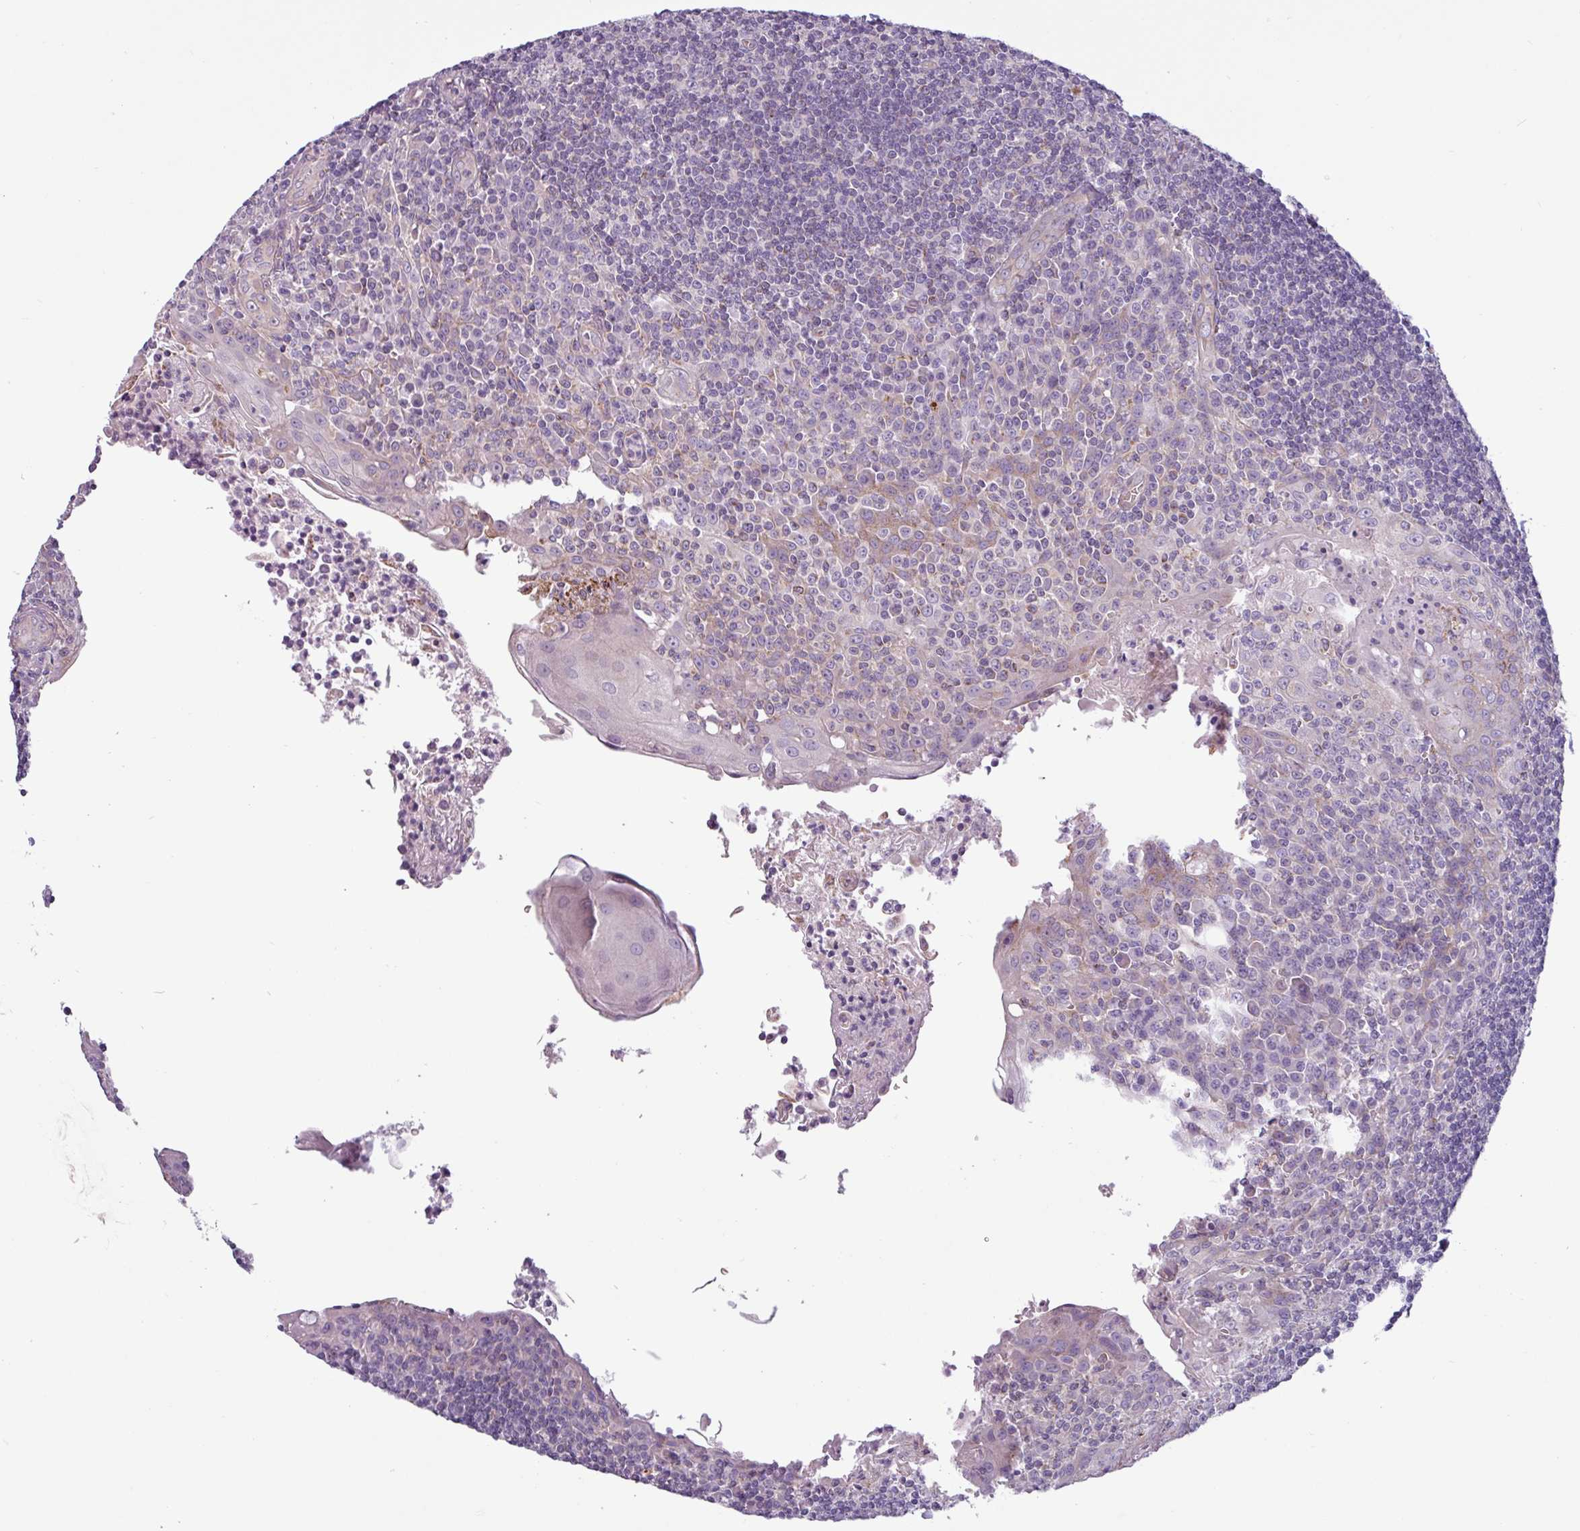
{"staining": {"intensity": "negative", "quantity": "none", "location": "none"}, "tissue": "tonsil", "cell_type": "Germinal center cells", "image_type": "normal", "snomed": [{"axis": "morphology", "description": "Normal tissue, NOS"}, {"axis": "topography", "description": "Tonsil"}], "caption": "IHC of normal tonsil demonstrates no staining in germinal center cells.", "gene": "CAMK1", "patient": {"sex": "male", "age": 27}}